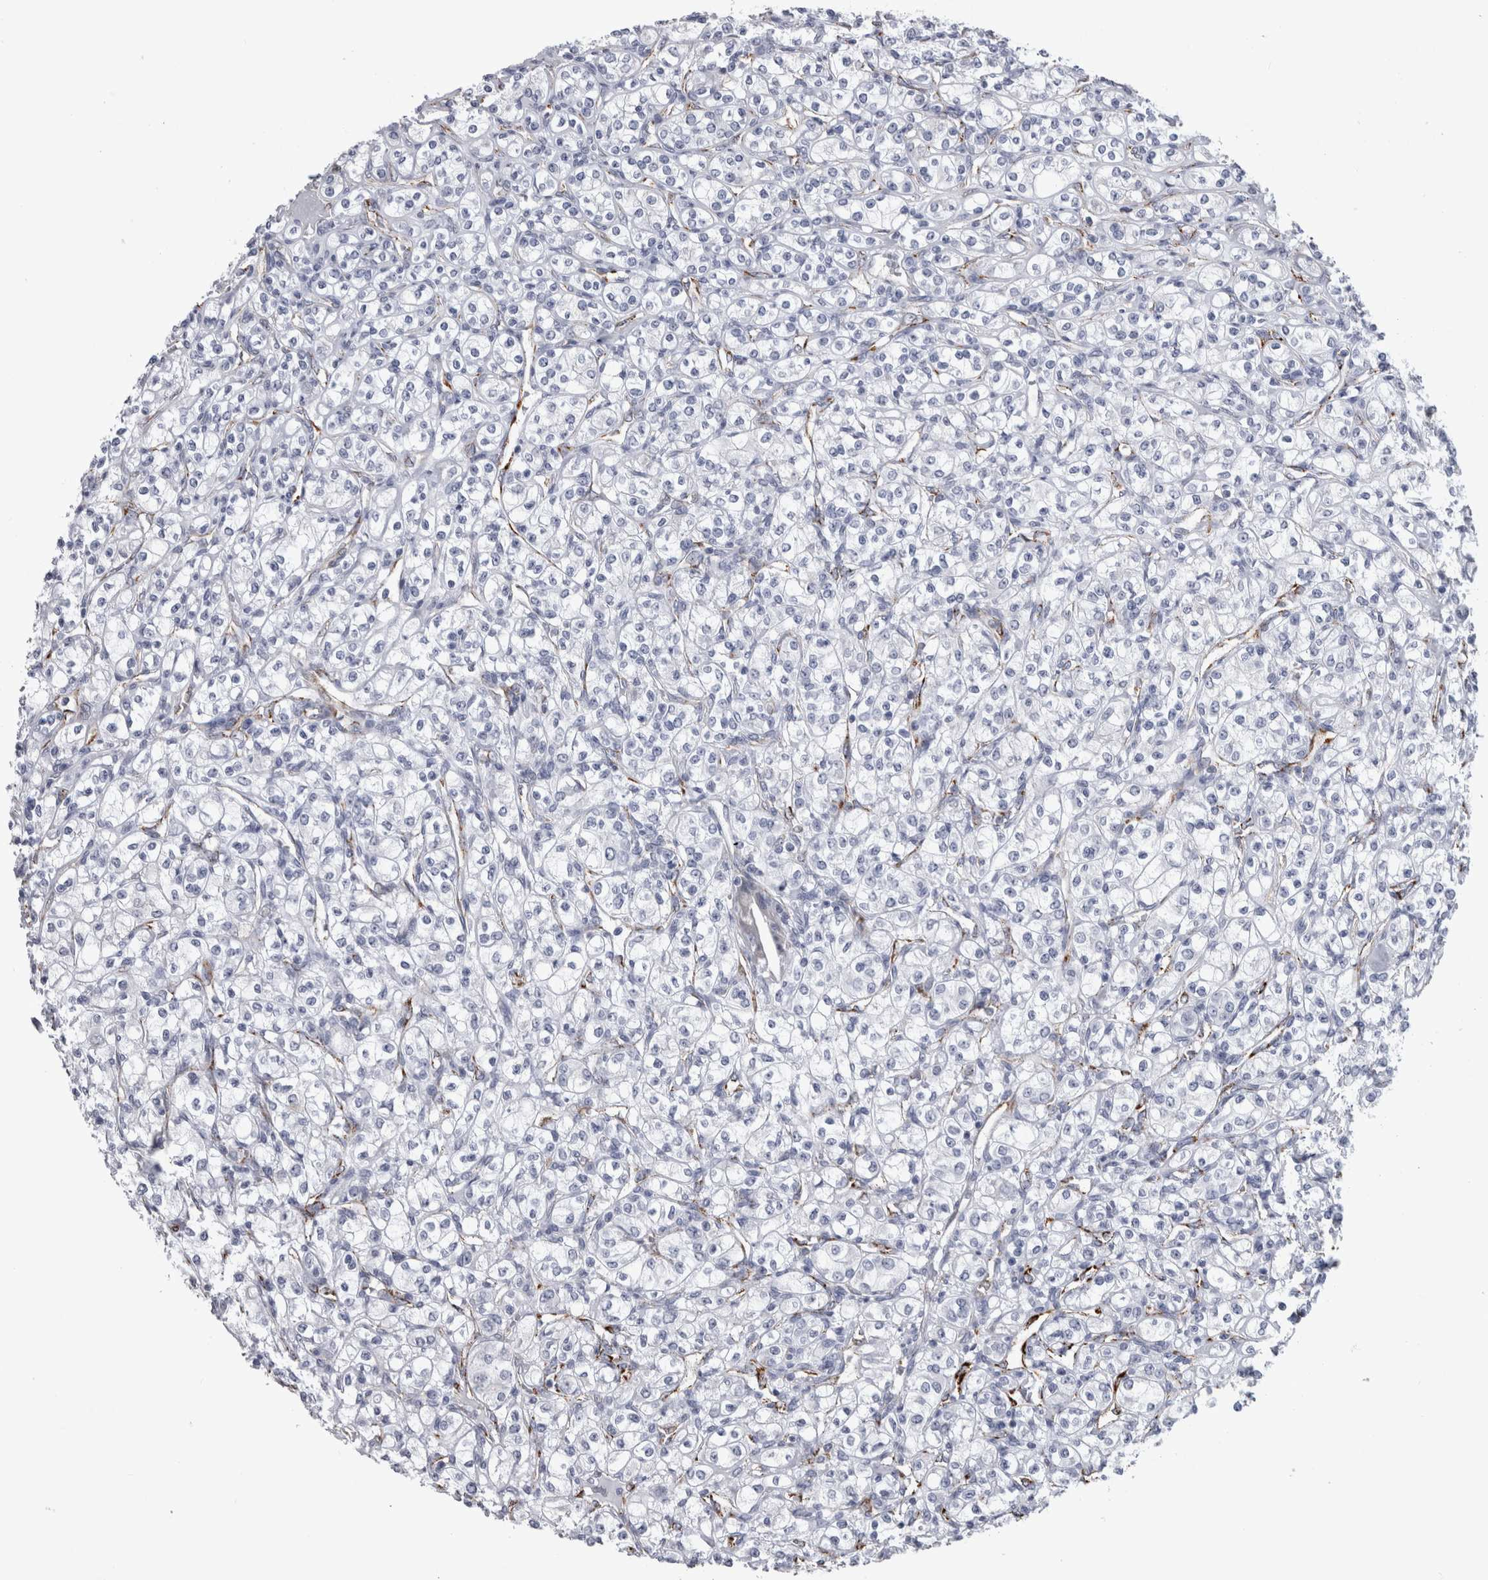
{"staining": {"intensity": "negative", "quantity": "none", "location": "none"}, "tissue": "renal cancer", "cell_type": "Tumor cells", "image_type": "cancer", "snomed": [{"axis": "morphology", "description": "Adenocarcinoma, NOS"}, {"axis": "topography", "description": "Kidney"}], "caption": "DAB immunohistochemical staining of renal cancer (adenocarcinoma) demonstrates no significant staining in tumor cells.", "gene": "ACOT7", "patient": {"sex": "male", "age": 77}}